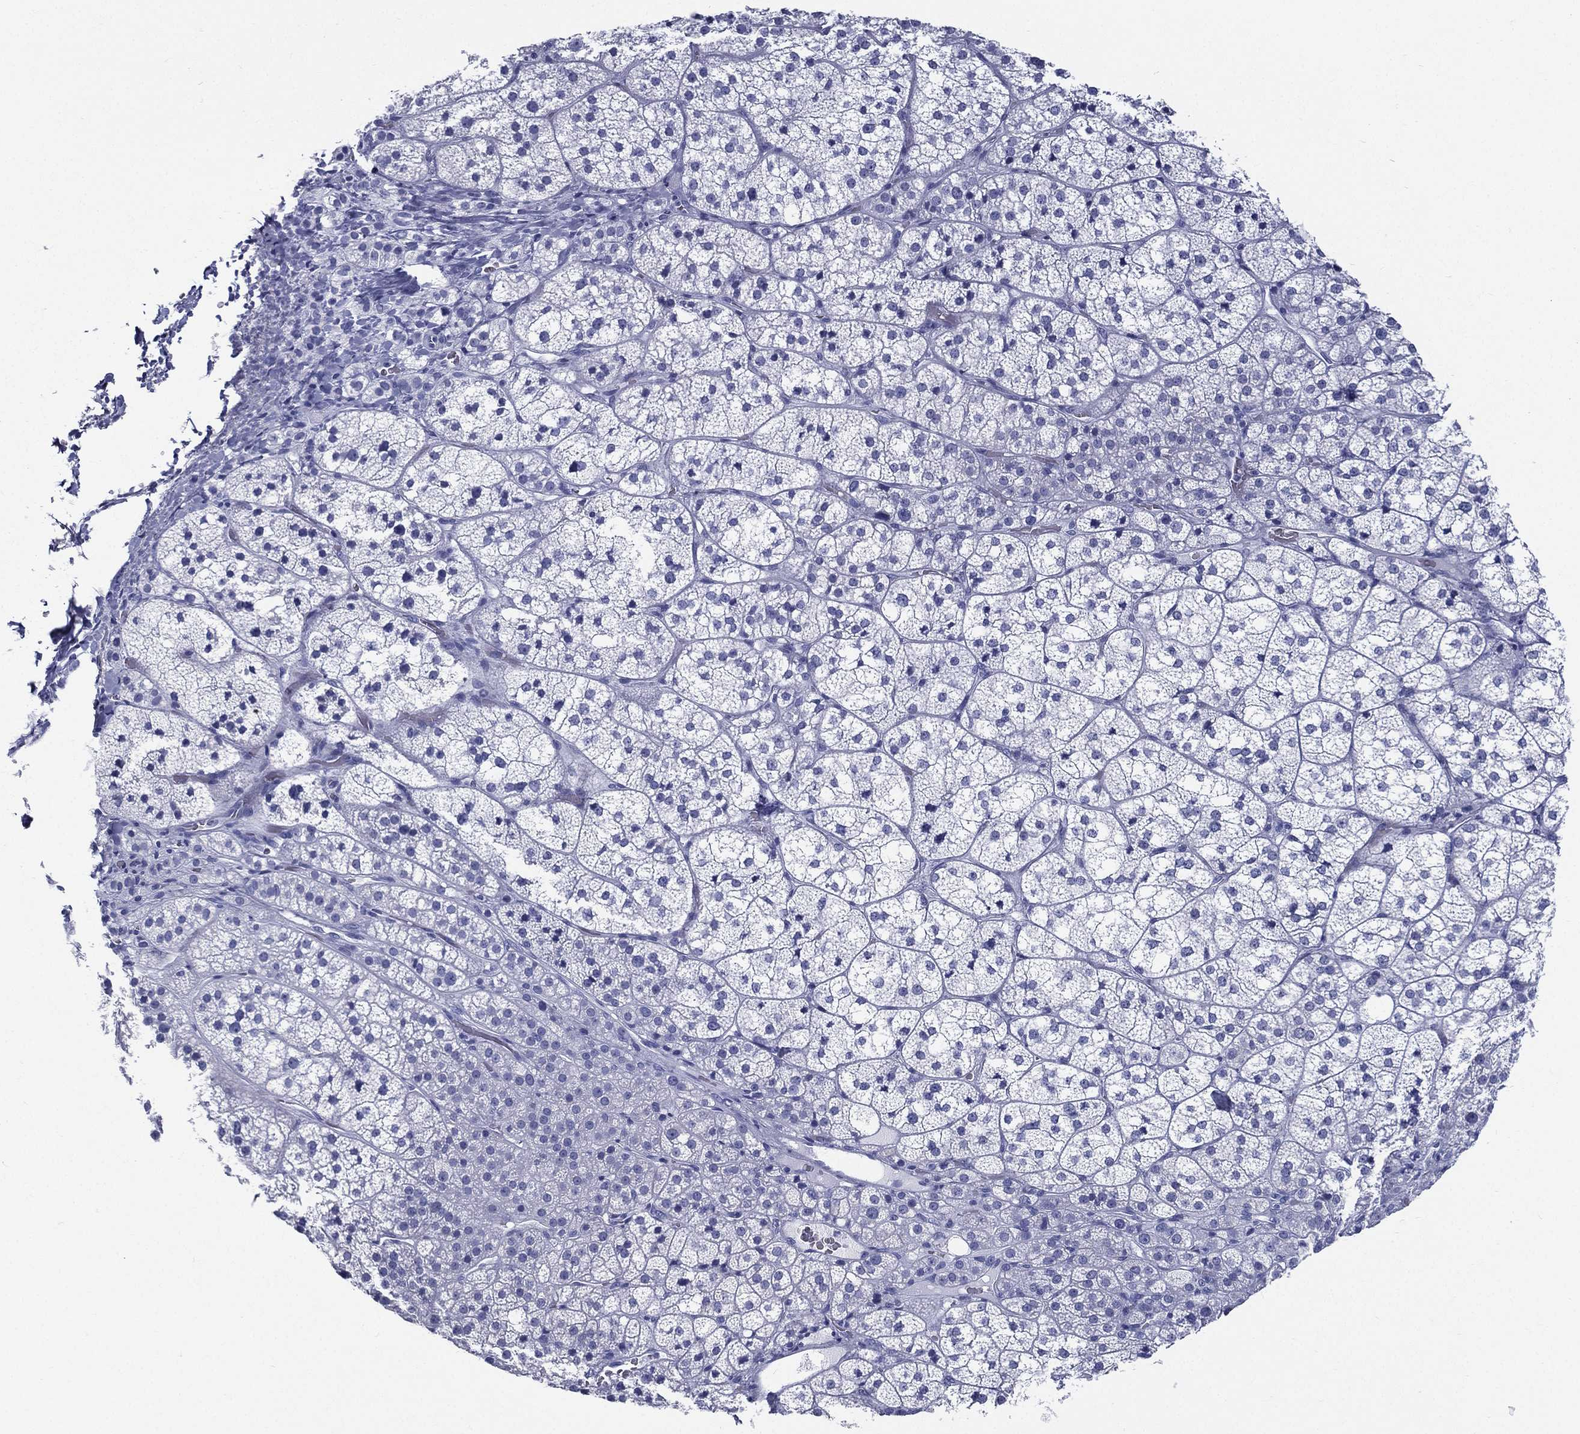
{"staining": {"intensity": "negative", "quantity": "none", "location": "none"}, "tissue": "adrenal gland", "cell_type": "Glandular cells", "image_type": "normal", "snomed": [{"axis": "morphology", "description": "Normal tissue, NOS"}, {"axis": "topography", "description": "Adrenal gland"}], "caption": "Immunohistochemistry of unremarkable human adrenal gland shows no positivity in glandular cells. Brightfield microscopy of IHC stained with DAB (brown) and hematoxylin (blue), captured at high magnification.", "gene": "RSPH4A", "patient": {"sex": "female", "age": 60}}